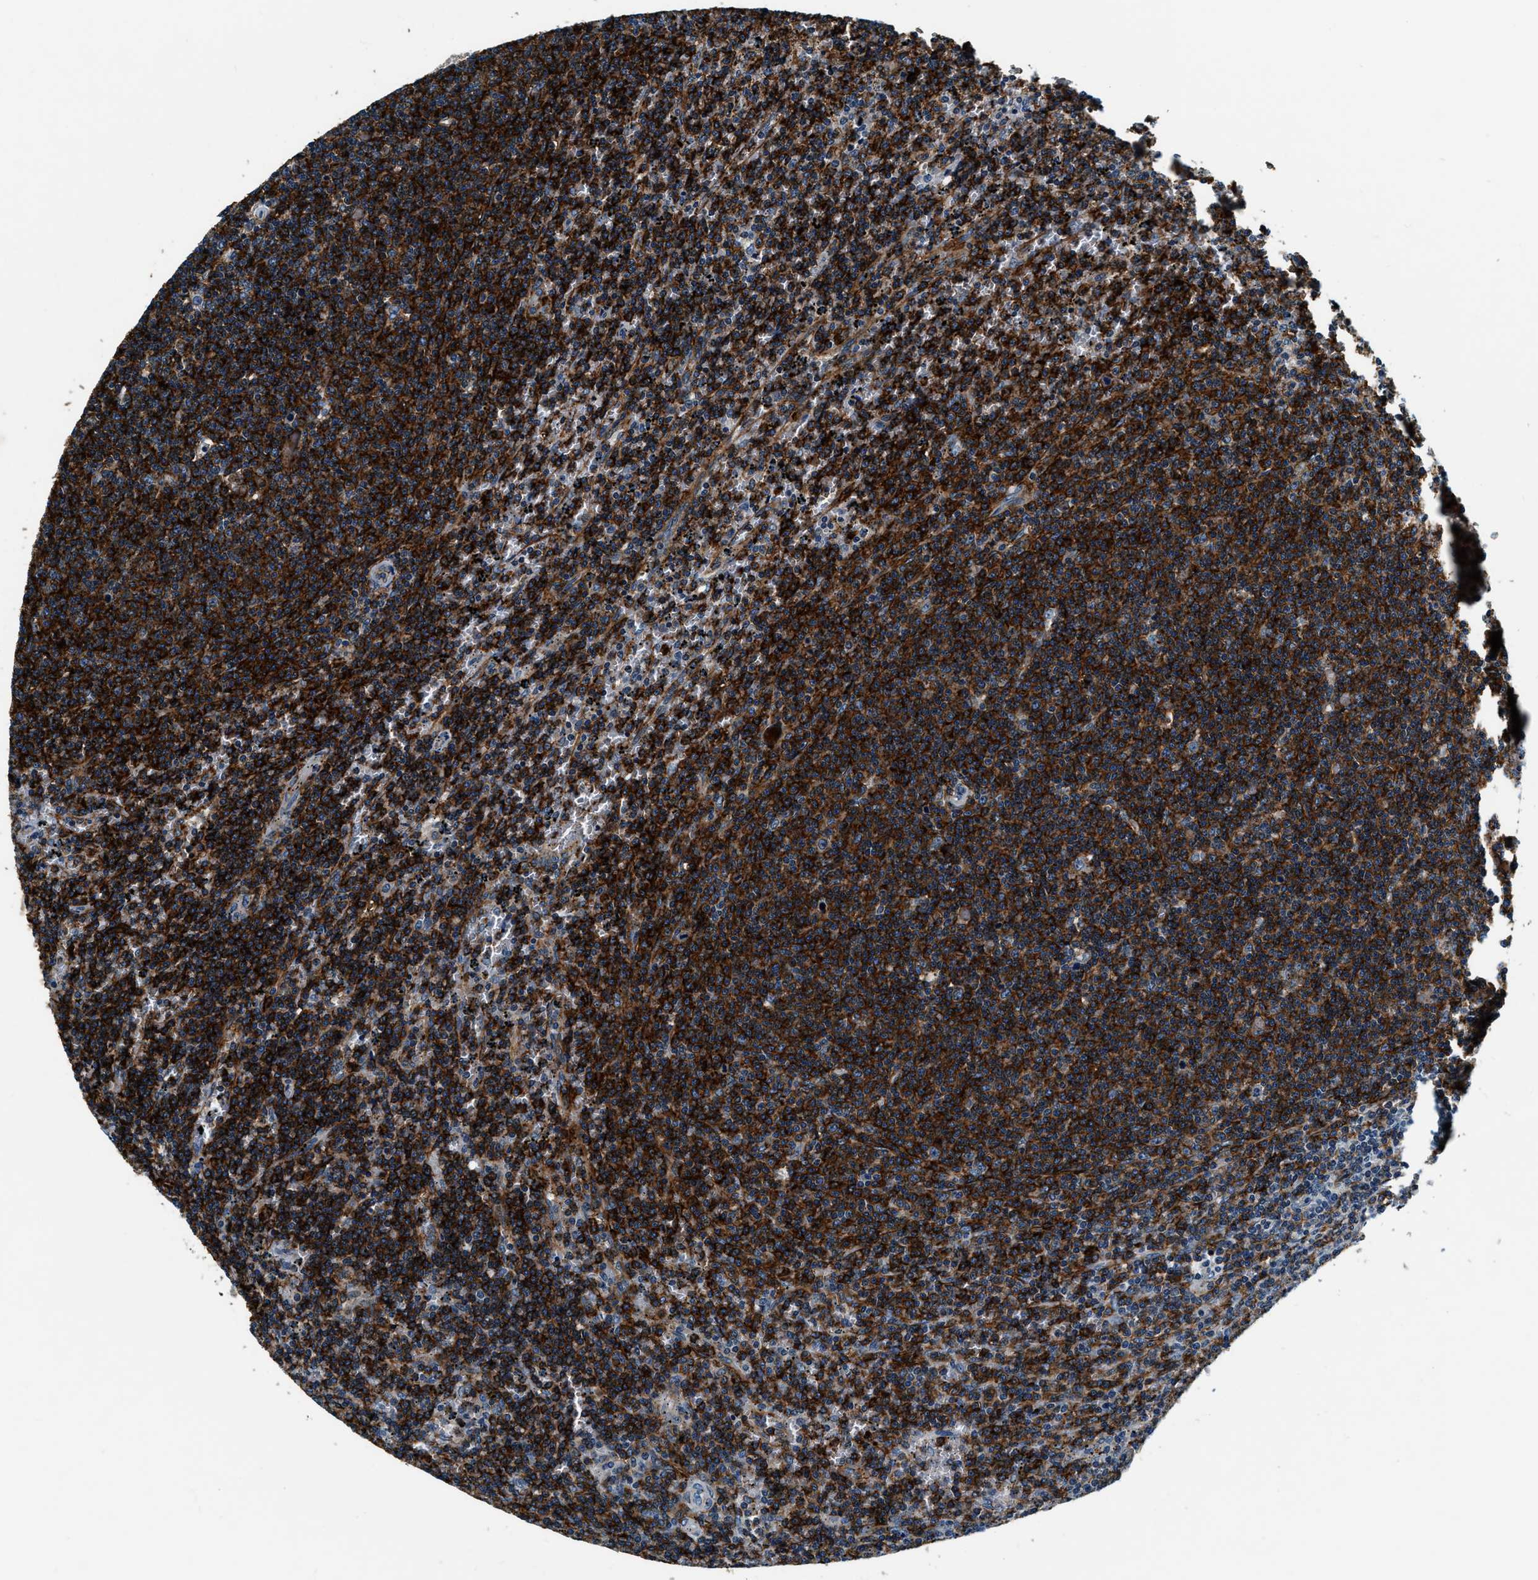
{"staining": {"intensity": "strong", "quantity": ">75%", "location": "cytoplasmic/membranous"}, "tissue": "lymphoma", "cell_type": "Tumor cells", "image_type": "cancer", "snomed": [{"axis": "morphology", "description": "Malignant lymphoma, non-Hodgkin's type, Low grade"}, {"axis": "topography", "description": "Spleen"}], "caption": "Immunohistochemistry (DAB) staining of malignant lymphoma, non-Hodgkin's type (low-grade) exhibits strong cytoplasmic/membranous protein positivity in about >75% of tumor cells. (DAB IHC, brown staining for protein, blue staining for nuclei).", "gene": "C2orf66", "patient": {"sex": "female", "age": 50}}